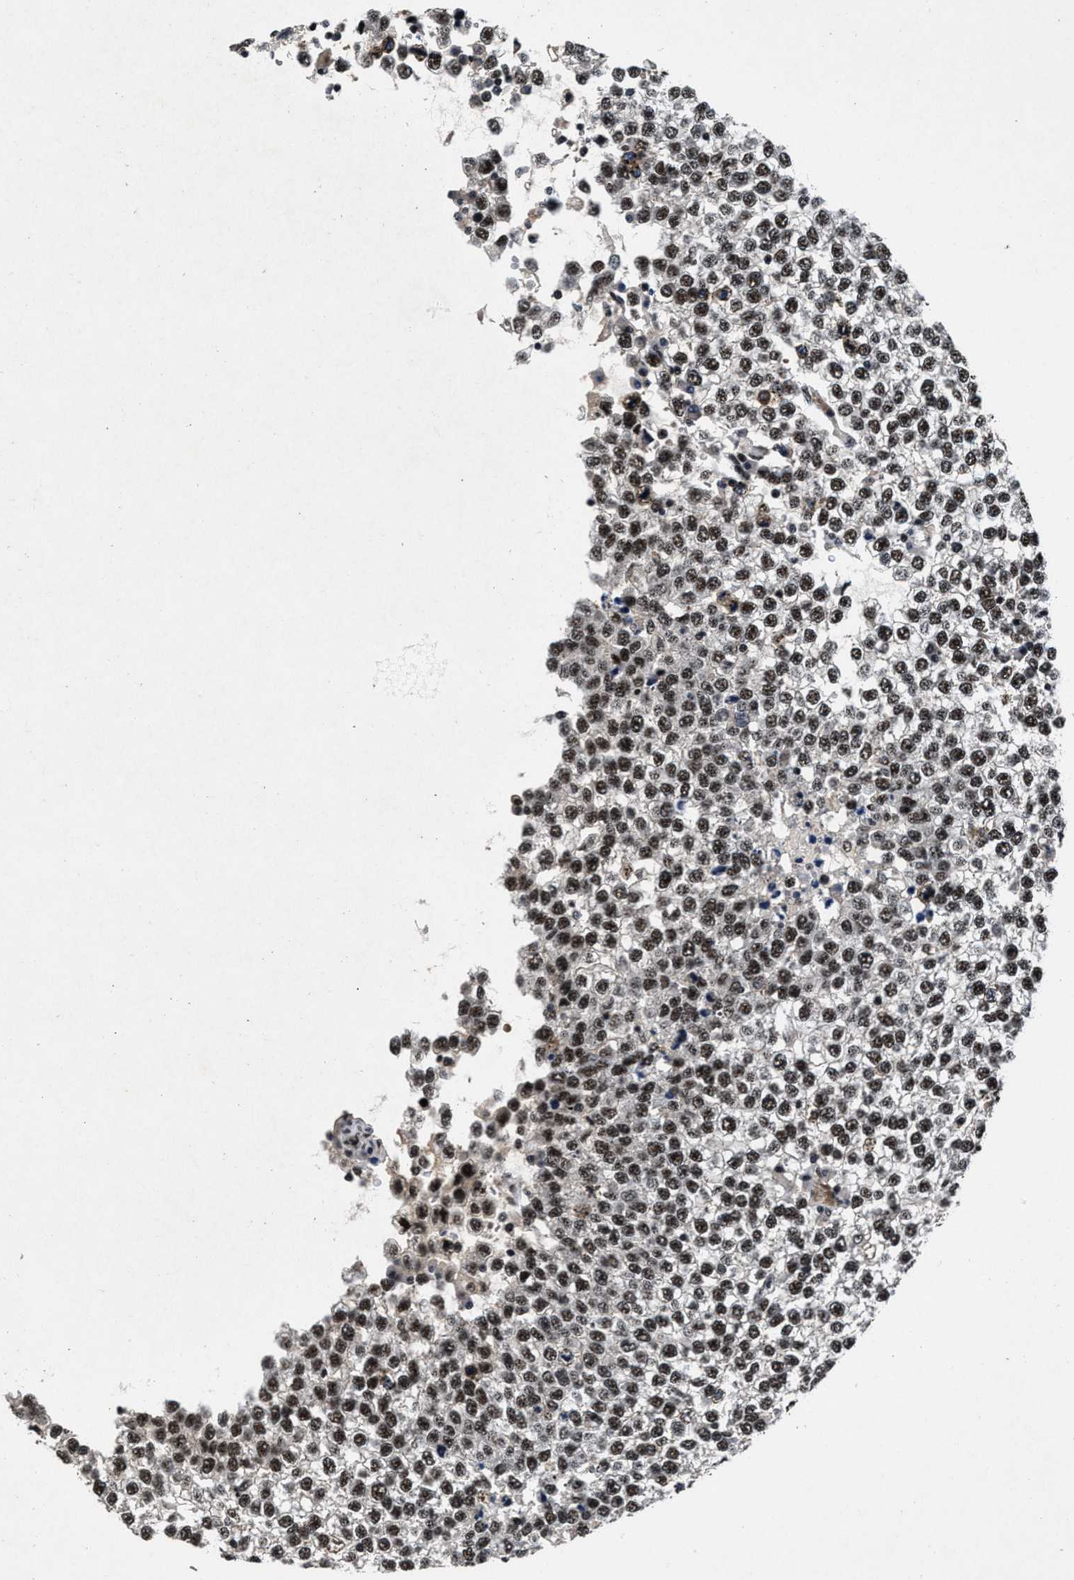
{"staining": {"intensity": "moderate", "quantity": ">75%", "location": "nuclear"}, "tissue": "testis cancer", "cell_type": "Tumor cells", "image_type": "cancer", "snomed": [{"axis": "morphology", "description": "Seminoma, NOS"}, {"axis": "topography", "description": "Testis"}], "caption": "Testis cancer (seminoma) stained with a protein marker demonstrates moderate staining in tumor cells.", "gene": "ZNF233", "patient": {"sex": "male", "age": 65}}